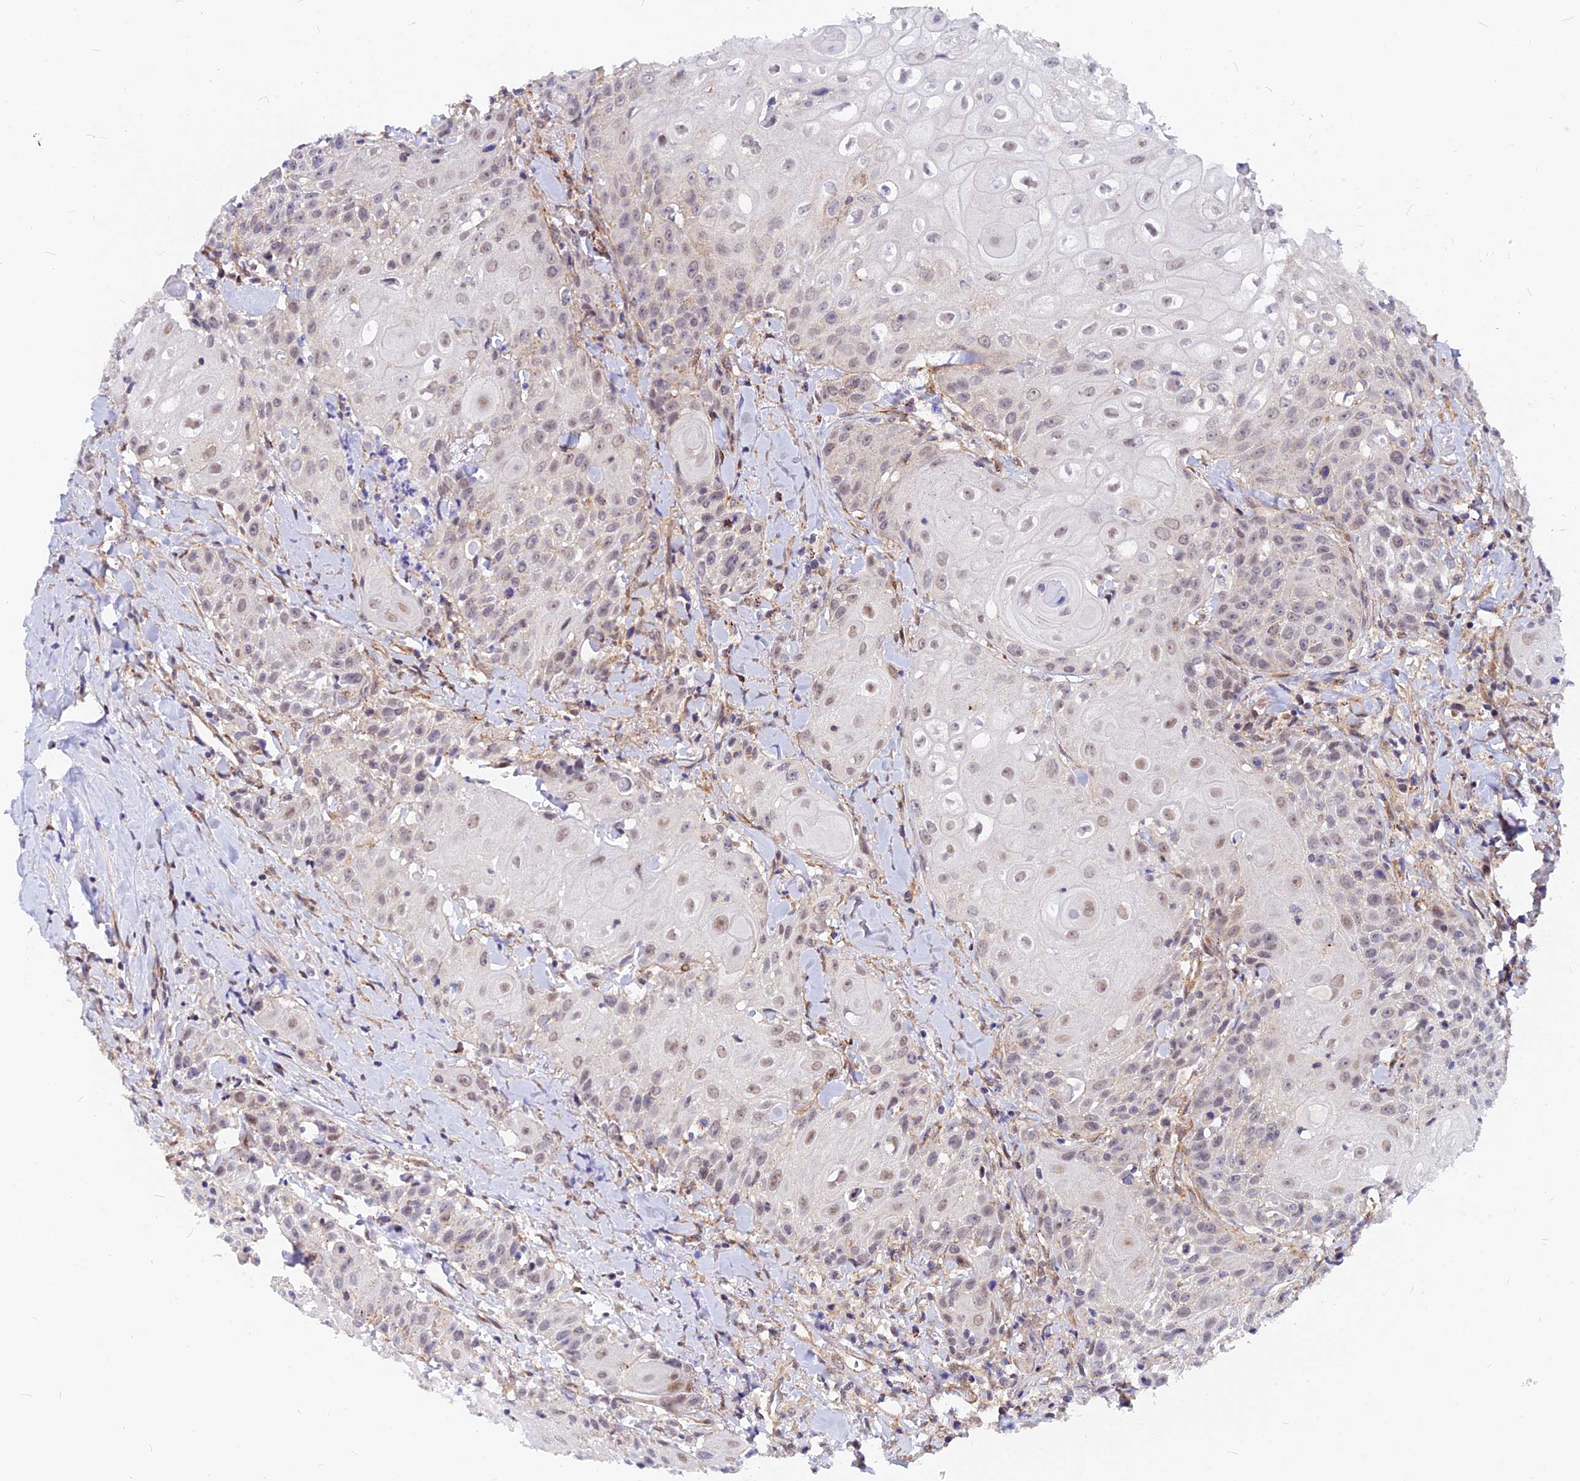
{"staining": {"intensity": "weak", "quantity": "<25%", "location": "cytoplasmic/membranous,nuclear"}, "tissue": "head and neck cancer", "cell_type": "Tumor cells", "image_type": "cancer", "snomed": [{"axis": "morphology", "description": "Squamous cell carcinoma, NOS"}, {"axis": "topography", "description": "Oral tissue"}, {"axis": "topography", "description": "Head-Neck"}], "caption": "The micrograph displays no staining of tumor cells in head and neck cancer (squamous cell carcinoma).", "gene": "VSTM2L", "patient": {"sex": "female", "age": 82}}